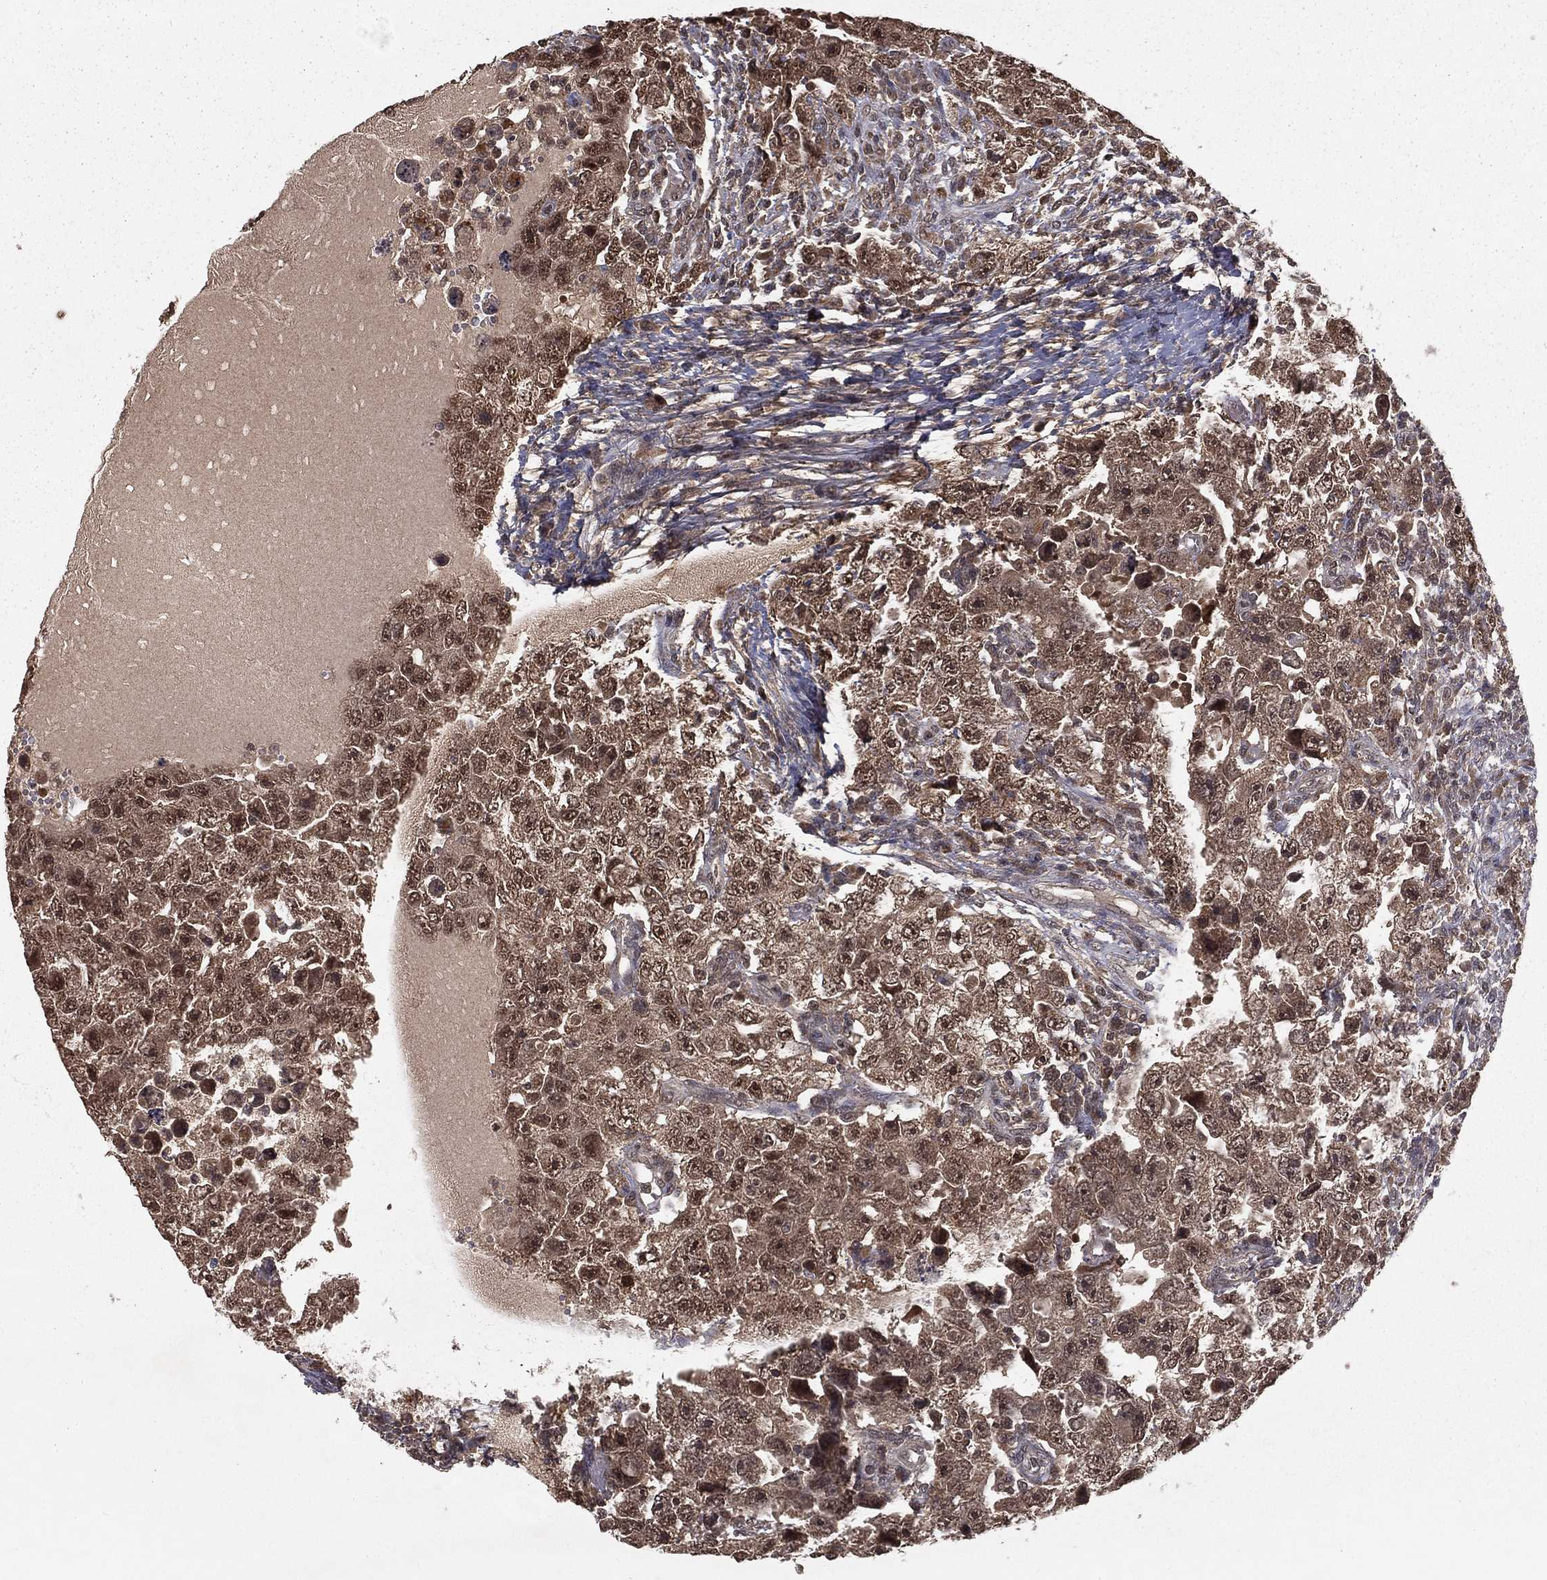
{"staining": {"intensity": "moderate", "quantity": ">75%", "location": "cytoplasmic/membranous"}, "tissue": "testis cancer", "cell_type": "Tumor cells", "image_type": "cancer", "snomed": [{"axis": "morphology", "description": "Carcinoma, Embryonal, NOS"}, {"axis": "topography", "description": "Testis"}], "caption": "Human embryonal carcinoma (testis) stained for a protein (brown) displays moderate cytoplasmic/membranous positive expression in about >75% of tumor cells.", "gene": "ZDHHC15", "patient": {"sex": "male", "age": 26}}